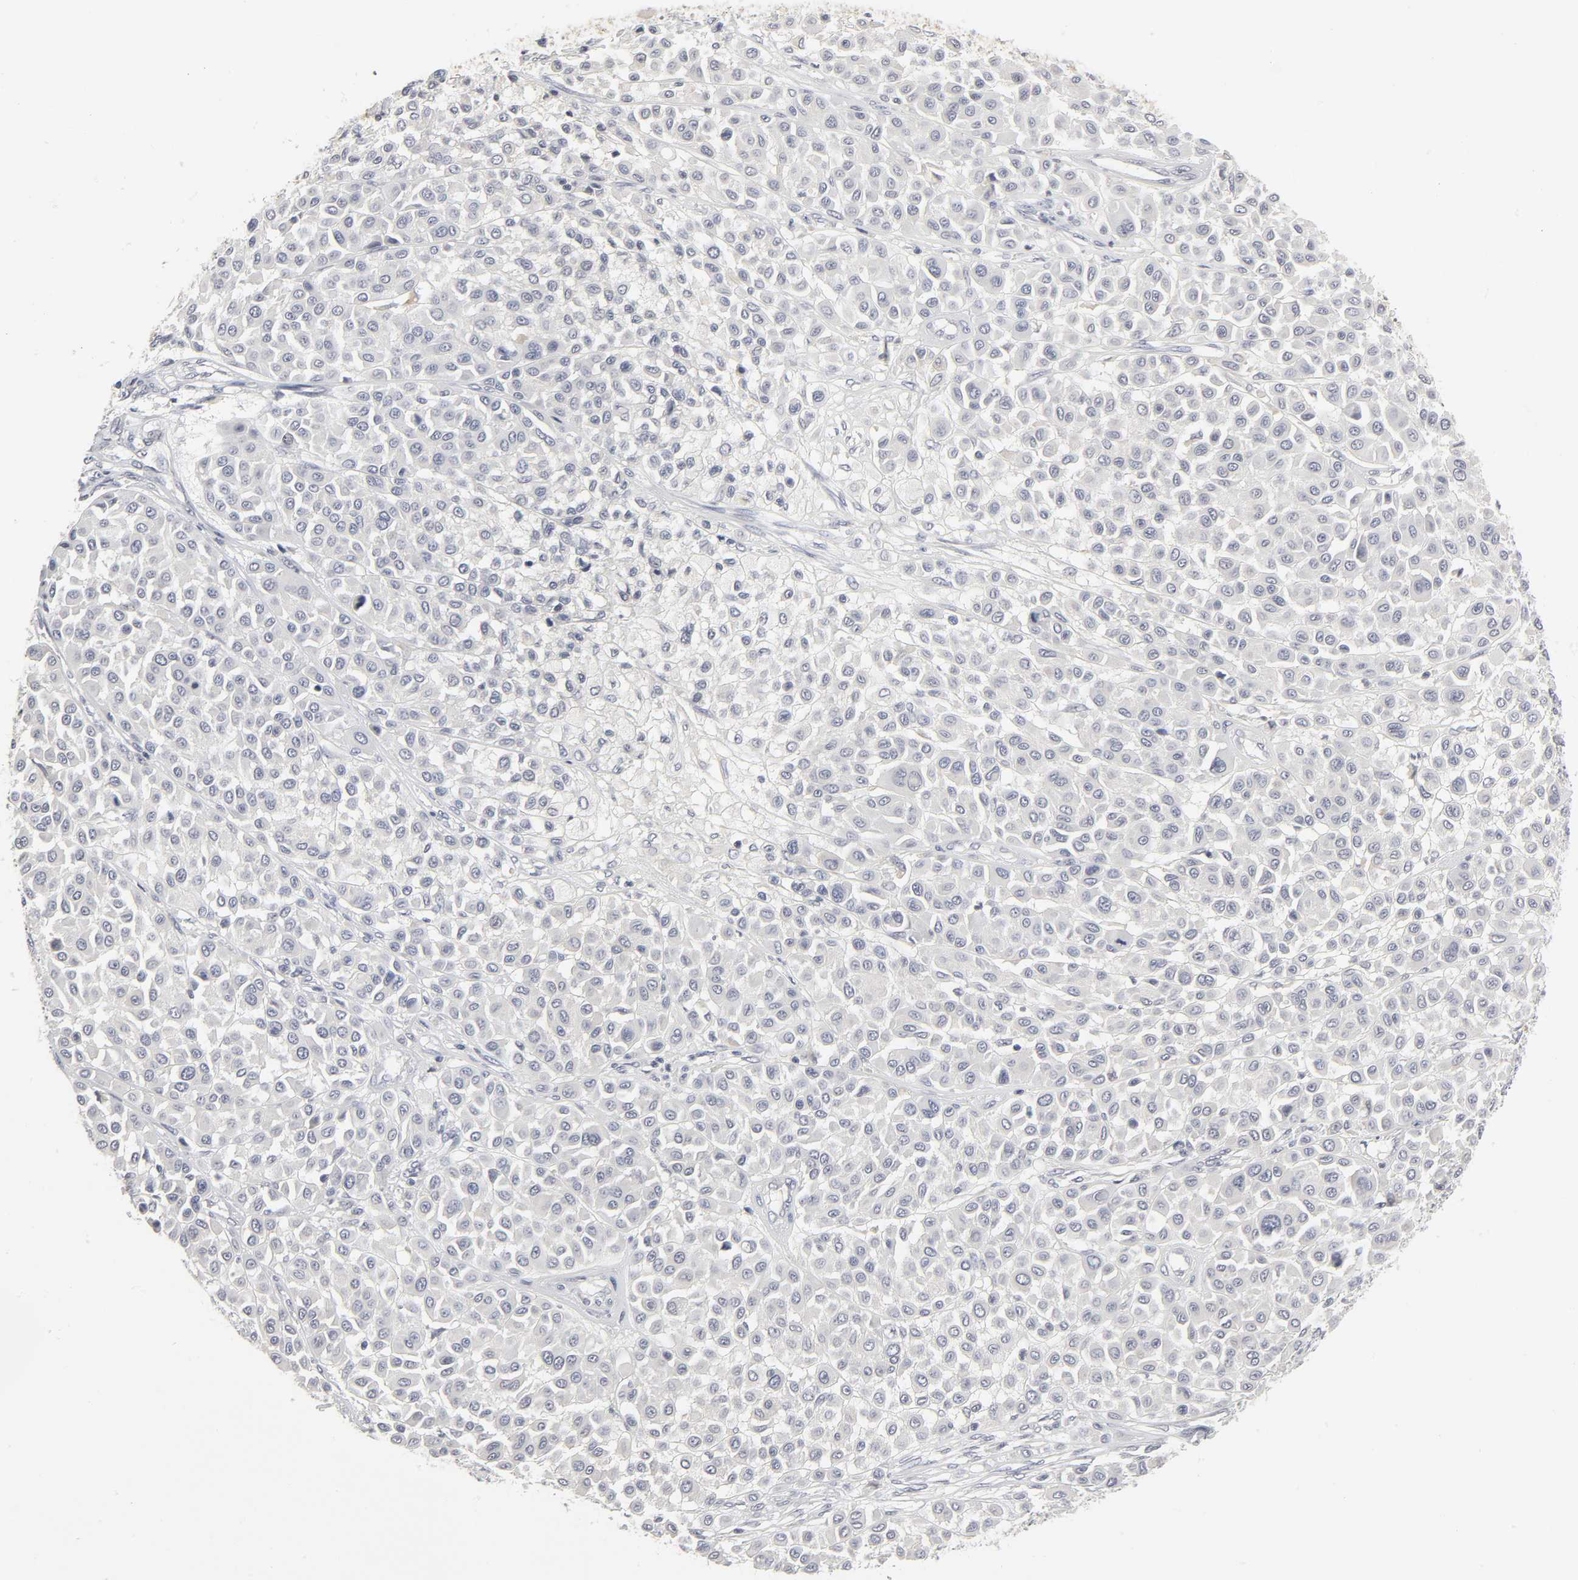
{"staining": {"intensity": "negative", "quantity": "none", "location": "none"}, "tissue": "melanoma", "cell_type": "Tumor cells", "image_type": "cancer", "snomed": [{"axis": "morphology", "description": "Malignant melanoma, Metastatic site"}, {"axis": "topography", "description": "Soft tissue"}], "caption": "Malignant melanoma (metastatic site) stained for a protein using immunohistochemistry displays no positivity tumor cells.", "gene": "TCAP", "patient": {"sex": "male", "age": 41}}